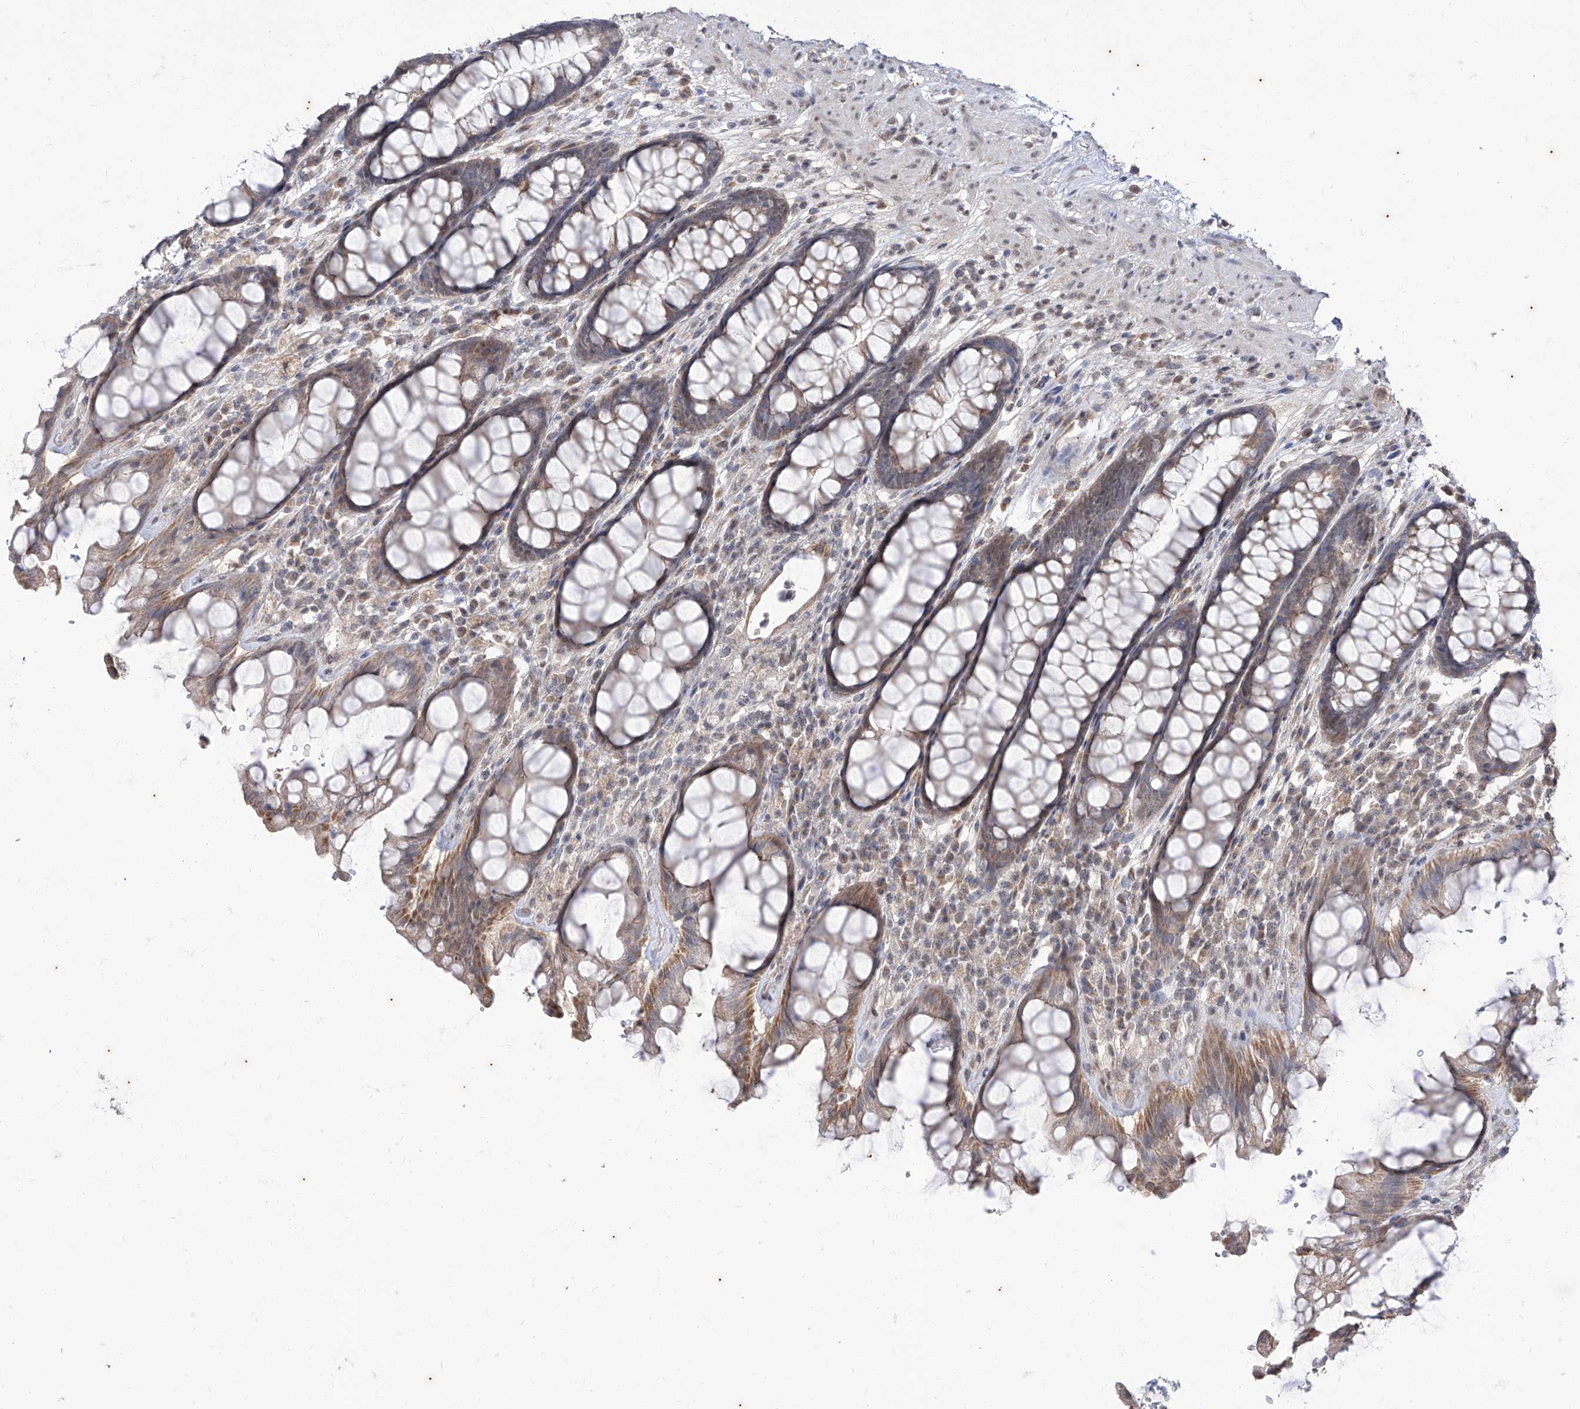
{"staining": {"intensity": "moderate", "quantity": "25%-75%", "location": "cytoplasmic/membranous"}, "tissue": "rectum", "cell_type": "Glandular cells", "image_type": "normal", "snomed": [{"axis": "morphology", "description": "Normal tissue, NOS"}, {"axis": "topography", "description": "Rectum"}], "caption": "Protein analysis of normal rectum exhibits moderate cytoplasmic/membranous positivity in about 25%-75% of glandular cells.", "gene": "PHF20L1", "patient": {"sex": "male", "age": 64}}